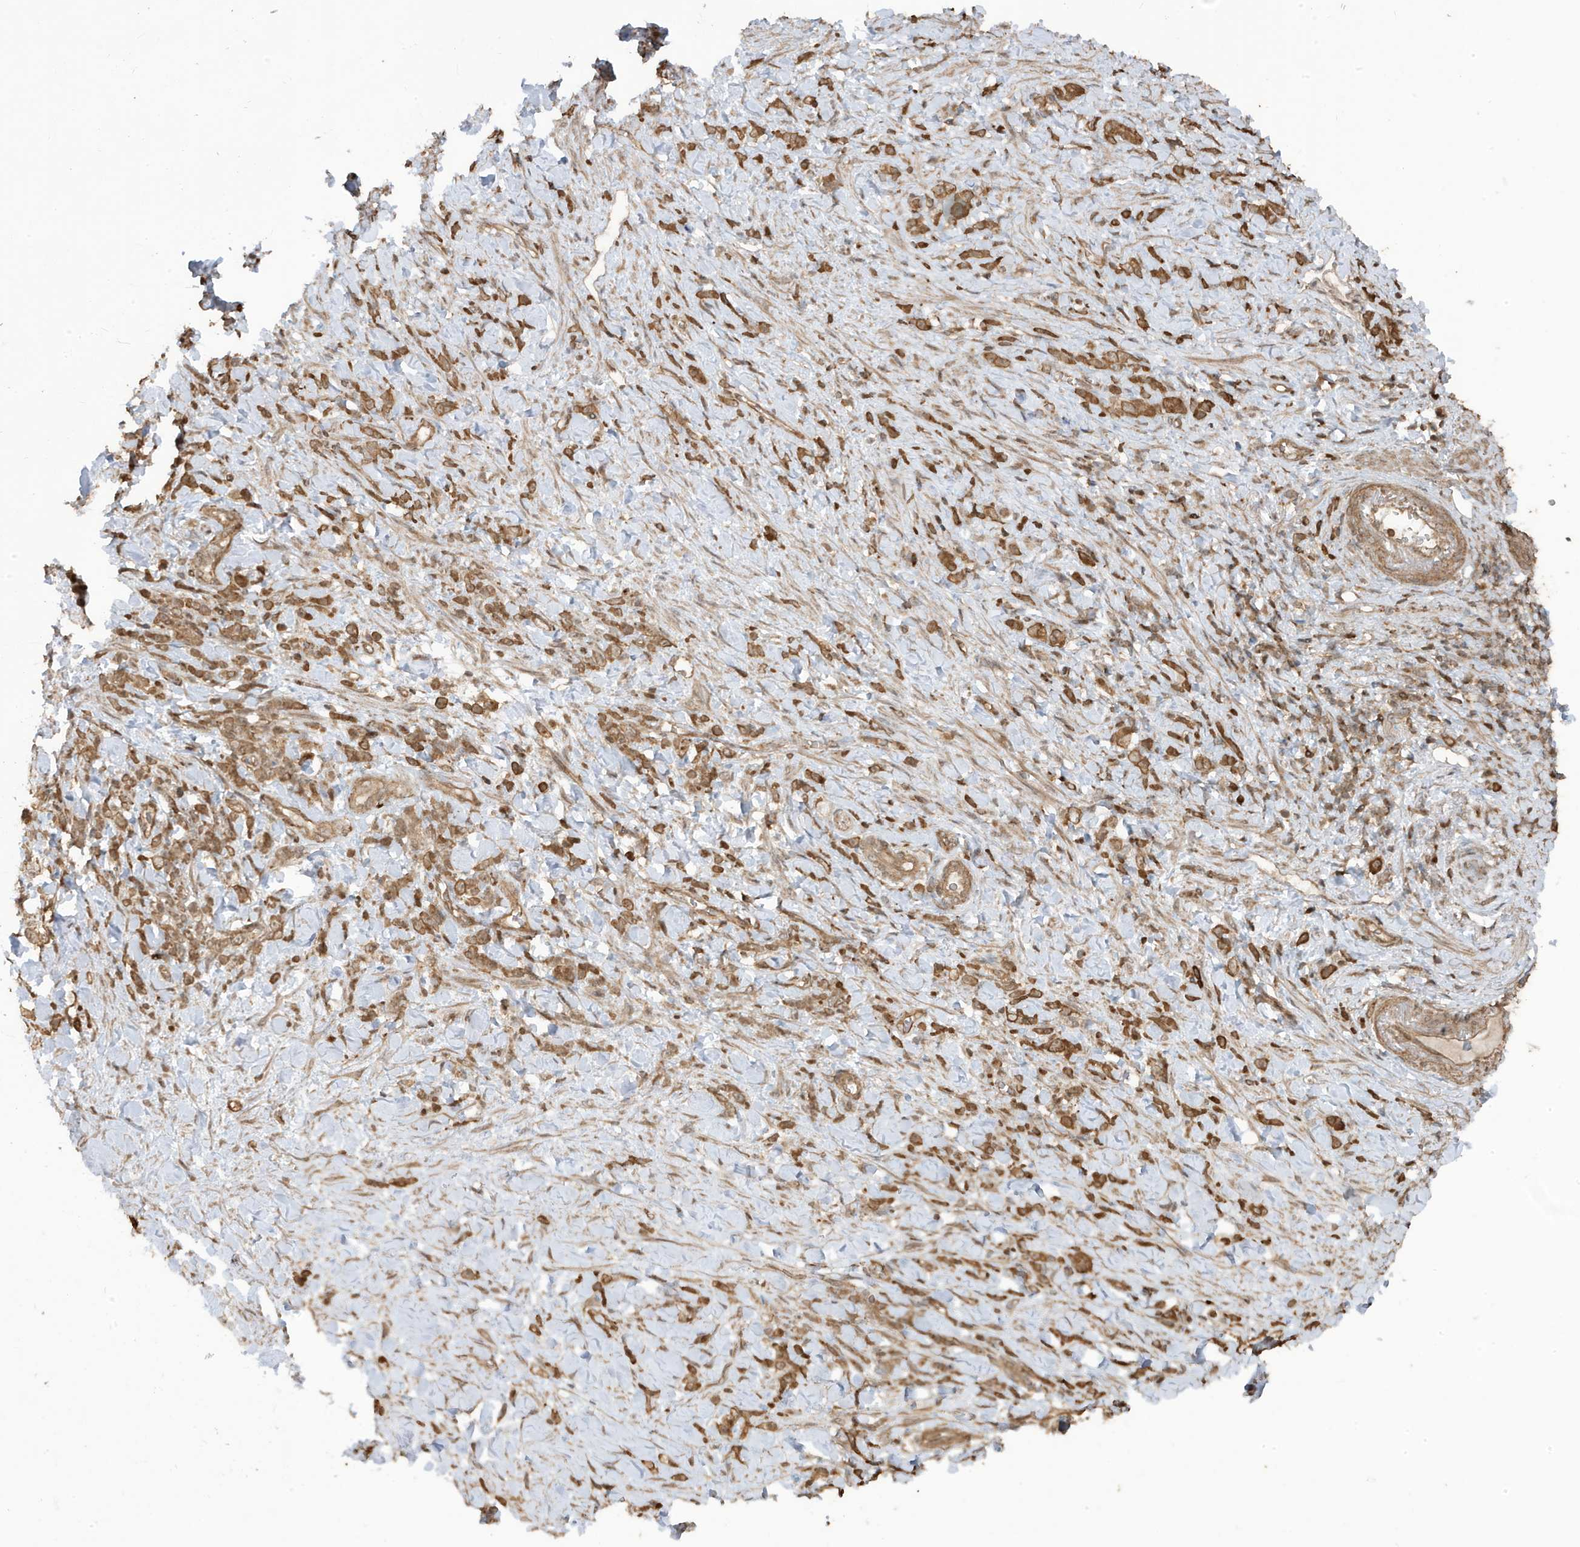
{"staining": {"intensity": "moderate", "quantity": ">75%", "location": "cytoplasmic/membranous"}, "tissue": "stomach cancer", "cell_type": "Tumor cells", "image_type": "cancer", "snomed": [{"axis": "morphology", "description": "Normal tissue, NOS"}, {"axis": "morphology", "description": "Adenocarcinoma, NOS"}, {"axis": "topography", "description": "Stomach"}], "caption": "An IHC micrograph of neoplastic tissue is shown. Protein staining in brown shows moderate cytoplasmic/membranous positivity in stomach cancer (adenocarcinoma) within tumor cells.", "gene": "ASAP1", "patient": {"sex": "male", "age": 82}}